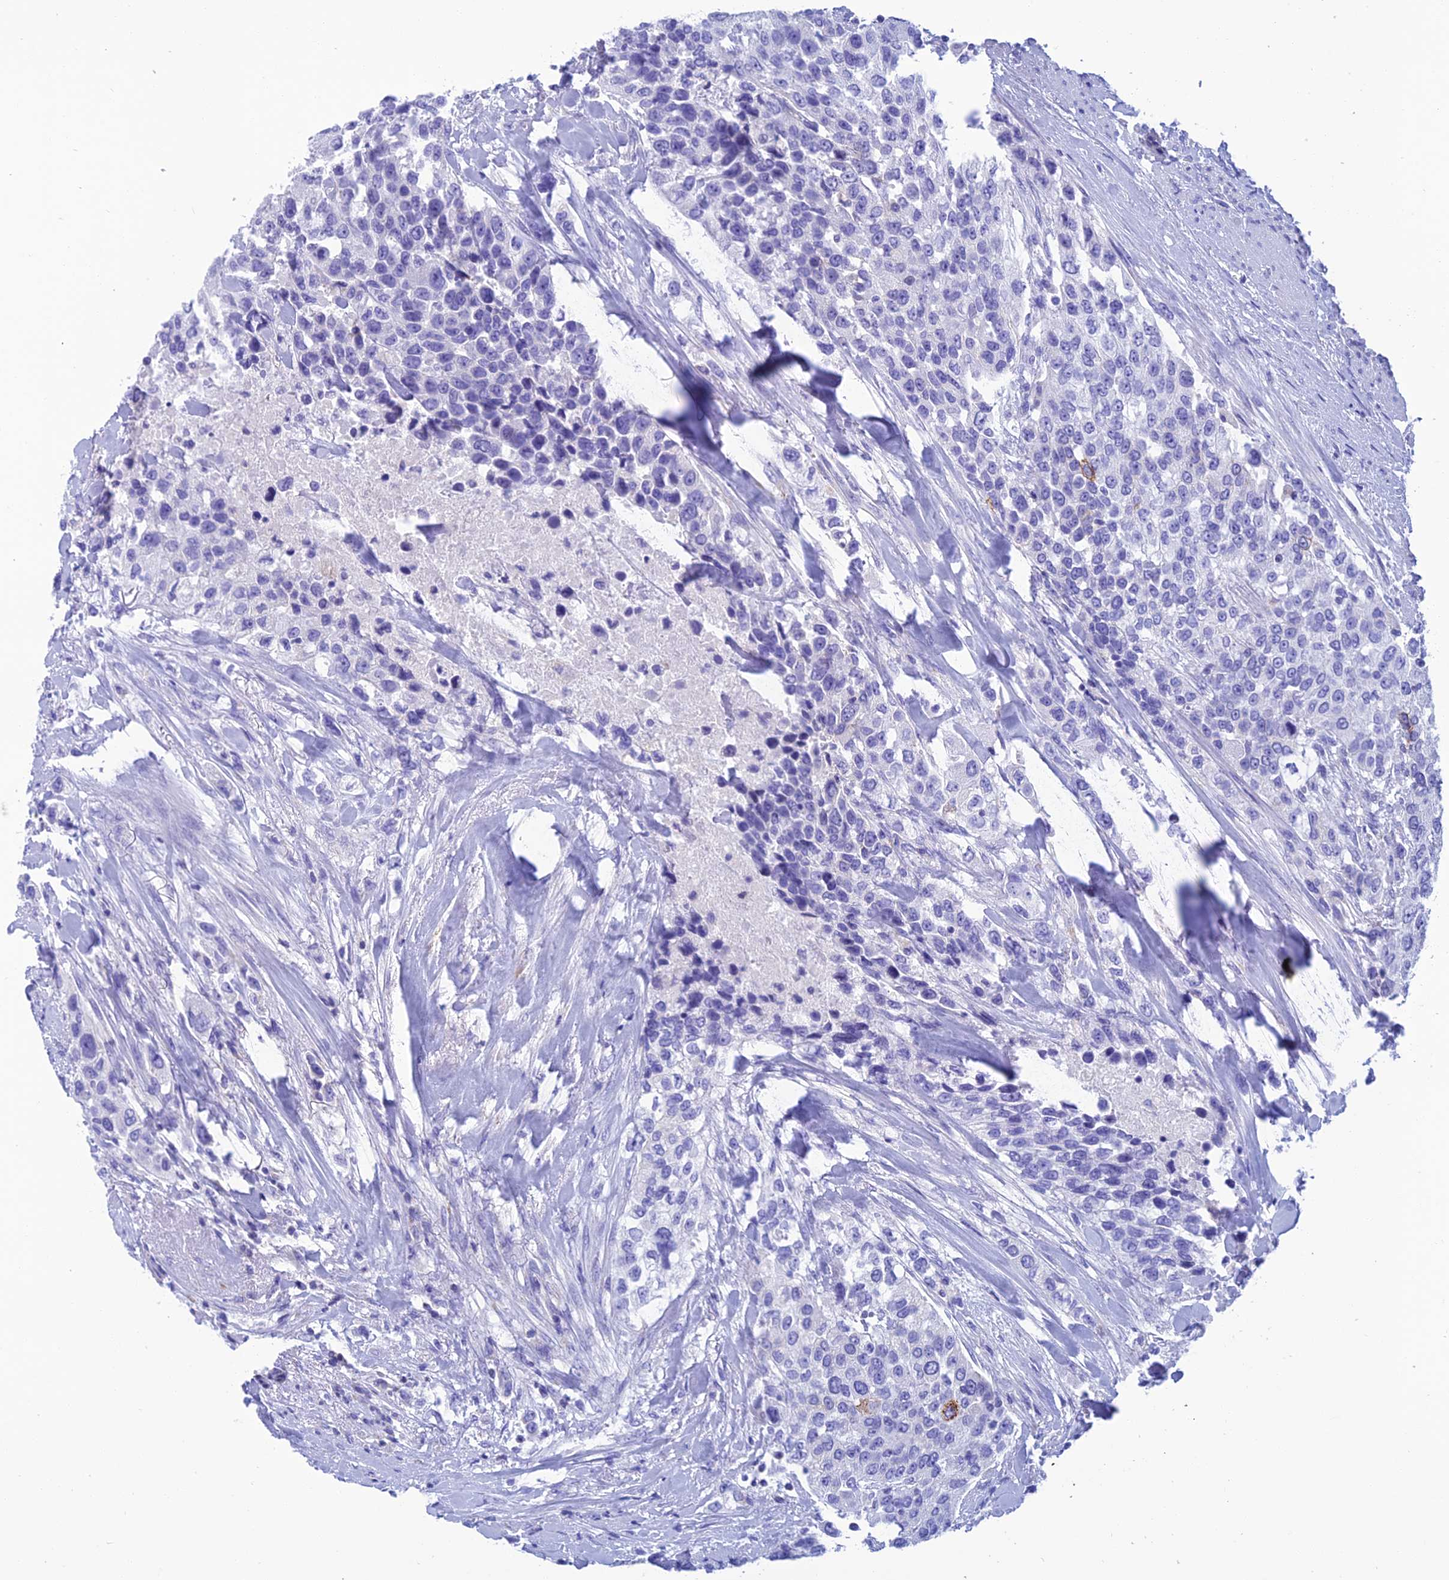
{"staining": {"intensity": "negative", "quantity": "none", "location": "none"}, "tissue": "urothelial cancer", "cell_type": "Tumor cells", "image_type": "cancer", "snomed": [{"axis": "morphology", "description": "Urothelial carcinoma, High grade"}, {"axis": "topography", "description": "Urinary bladder"}], "caption": "Immunohistochemistry (IHC) micrograph of human urothelial cancer stained for a protein (brown), which reveals no expression in tumor cells.", "gene": "NXPE4", "patient": {"sex": "female", "age": 80}}